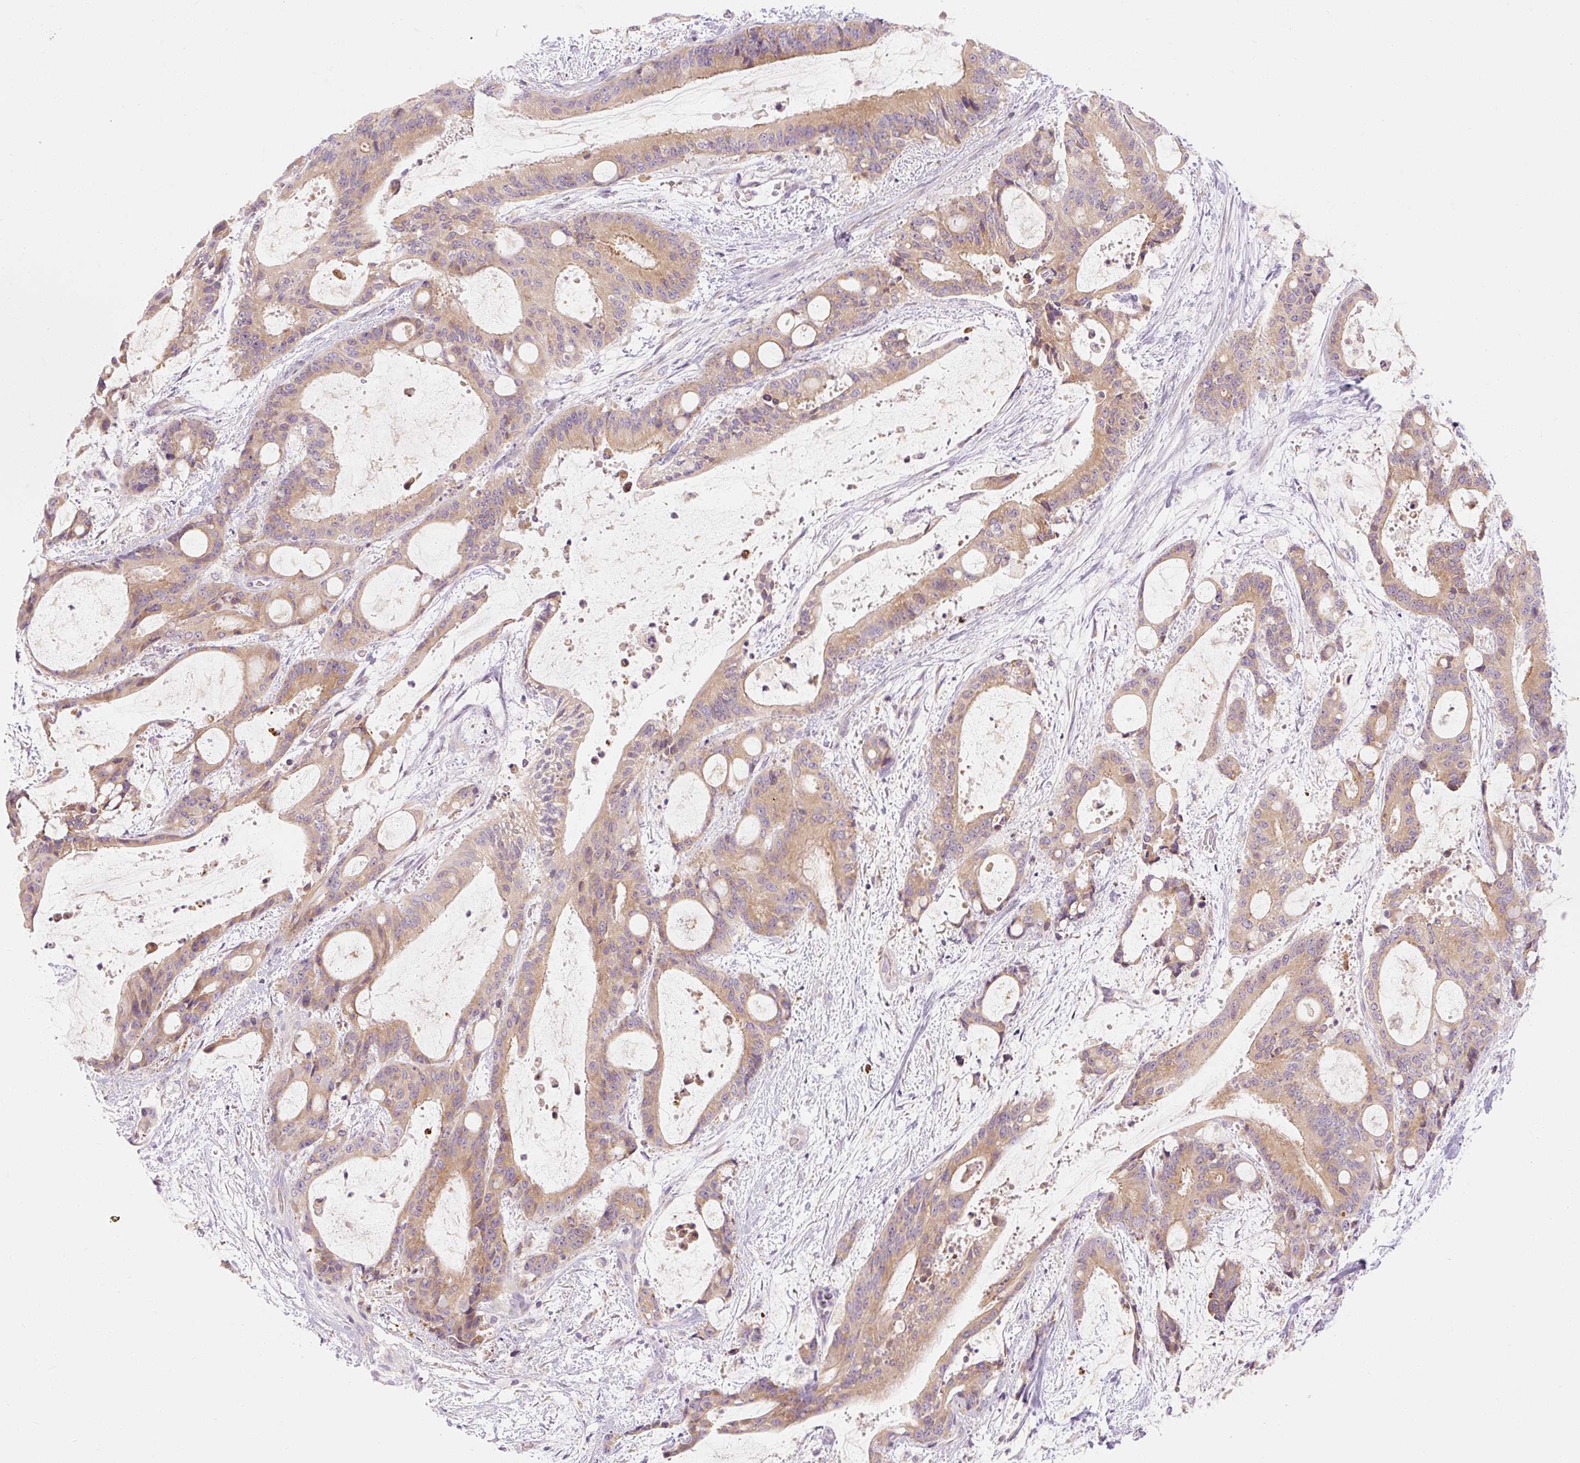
{"staining": {"intensity": "moderate", "quantity": ">75%", "location": "cytoplasmic/membranous"}, "tissue": "liver cancer", "cell_type": "Tumor cells", "image_type": "cancer", "snomed": [{"axis": "morphology", "description": "Normal tissue, NOS"}, {"axis": "morphology", "description": "Cholangiocarcinoma"}, {"axis": "topography", "description": "Liver"}, {"axis": "topography", "description": "Peripheral nerve tissue"}], "caption": "Brown immunohistochemical staining in human liver cholangiocarcinoma reveals moderate cytoplasmic/membranous staining in about >75% of tumor cells.", "gene": "MYO1D", "patient": {"sex": "female", "age": 73}}